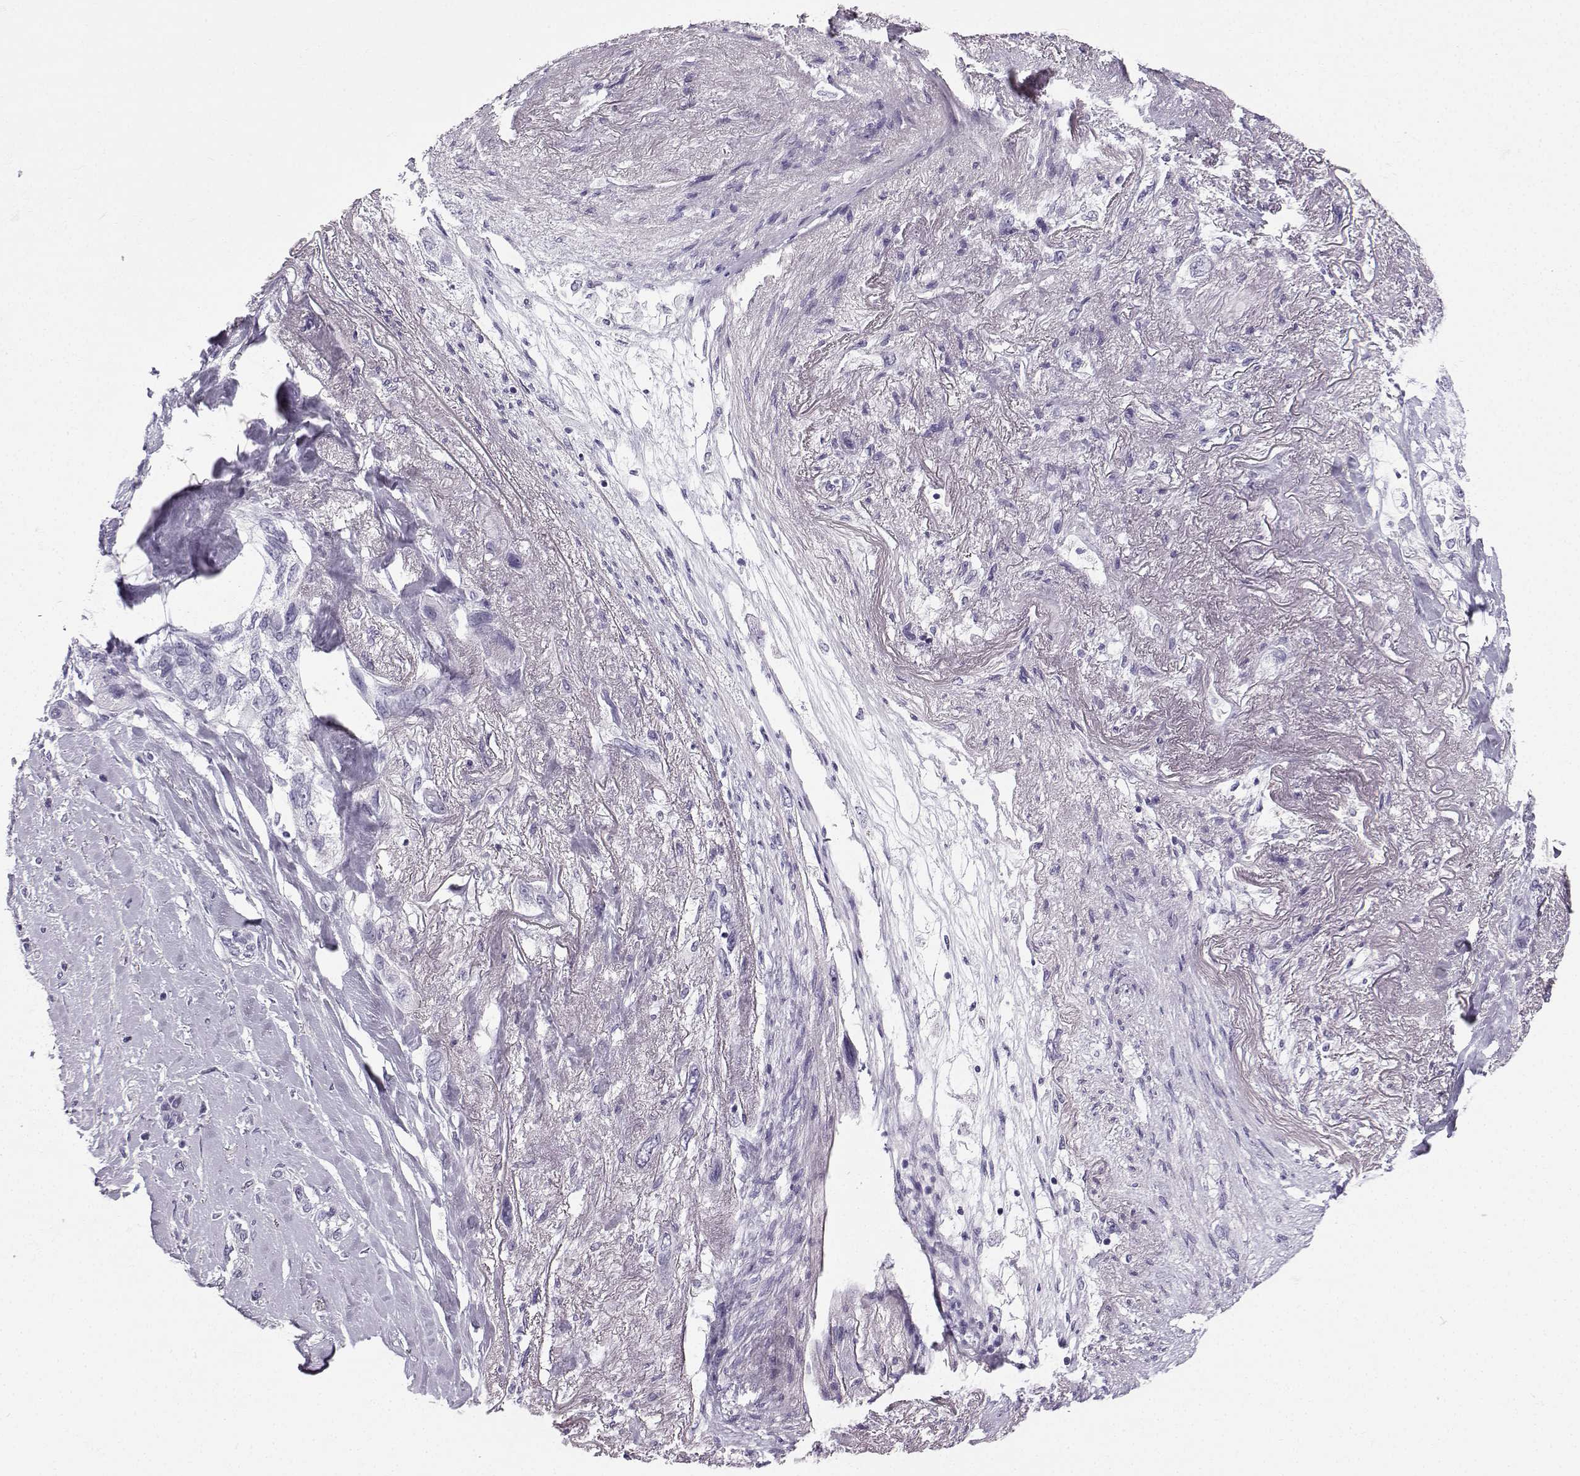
{"staining": {"intensity": "negative", "quantity": "none", "location": "none"}, "tissue": "lung cancer", "cell_type": "Tumor cells", "image_type": "cancer", "snomed": [{"axis": "morphology", "description": "Squamous cell carcinoma, NOS"}, {"axis": "topography", "description": "Lung"}], "caption": "This micrograph is of squamous cell carcinoma (lung) stained with IHC to label a protein in brown with the nuclei are counter-stained blue. There is no expression in tumor cells. (DAB IHC with hematoxylin counter stain).", "gene": "ZBTB8B", "patient": {"sex": "female", "age": 70}}